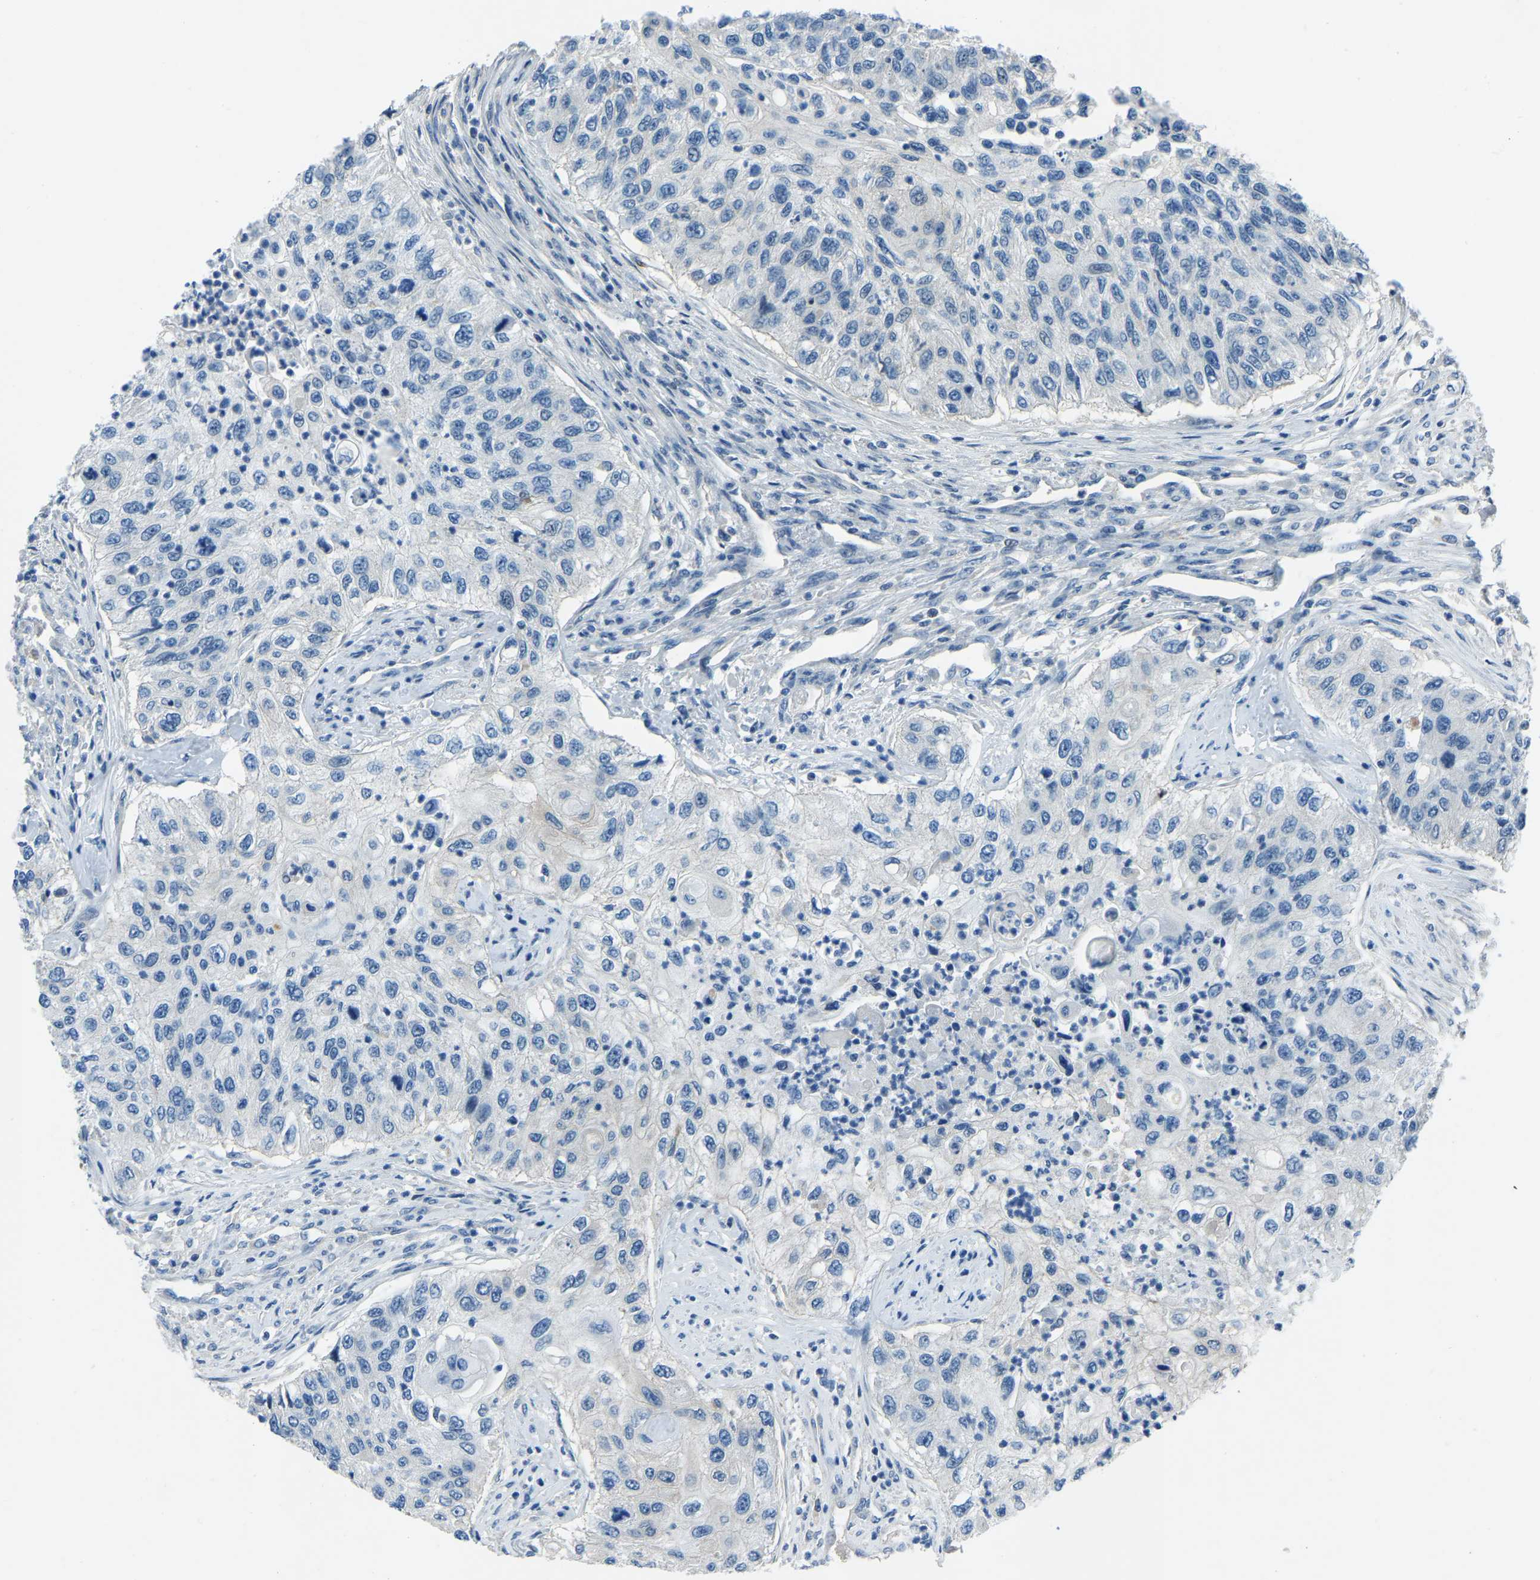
{"staining": {"intensity": "negative", "quantity": "none", "location": "none"}, "tissue": "urothelial cancer", "cell_type": "Tumor cells", "image_type": "cancer", "snomed": [{"axis": "morphology", "description": "Urothelial carcinoma, High grade"}, {"axis": "topography", "description": "Urinary bladder"}], "caption": "An IHC micrograph of urothelial cancer is shown. There is no staining in tumor cells of urothelial cancer.", "gene": "XIRP1", "patient": {"sex": "female", "age": 60}}